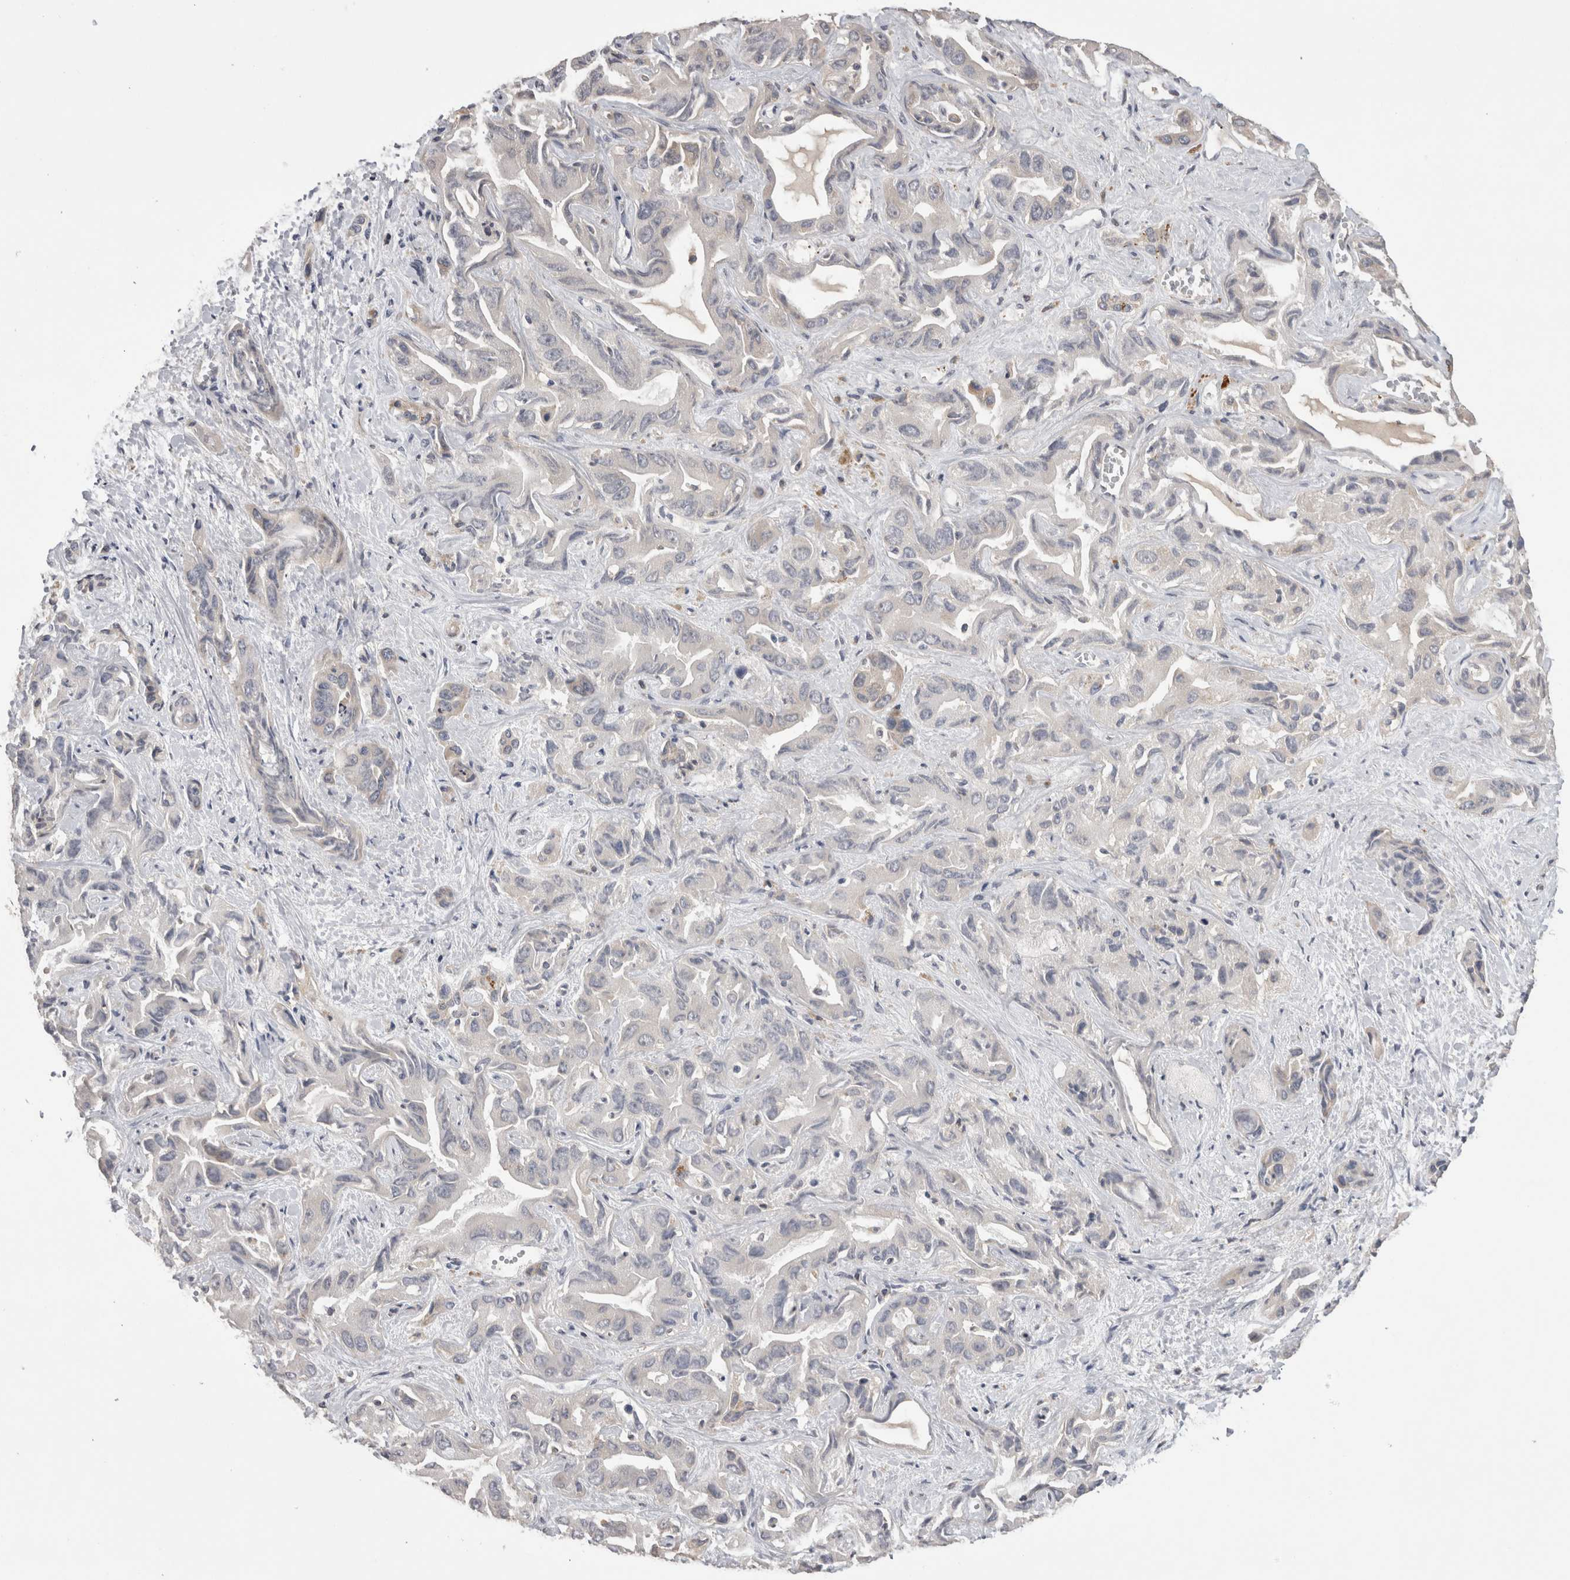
{"staining": {"intensity": "negative", "quantity": "none", "location": "none"}, "tissue": "liver cancer", "cell_type": "Tumor cells", "image_type": "cancer", "snomed": [{"axis": "morphology", "description": "Cholangiocarcinoma"}, {"axis": "topography", "description": "Liver"}], "caption": "Tumor cells are negative for protein expression in human liver cancer (cholangiocarcinoma).", "gene": "TBCE", "patient": {"sex": "female", "age": 52}}